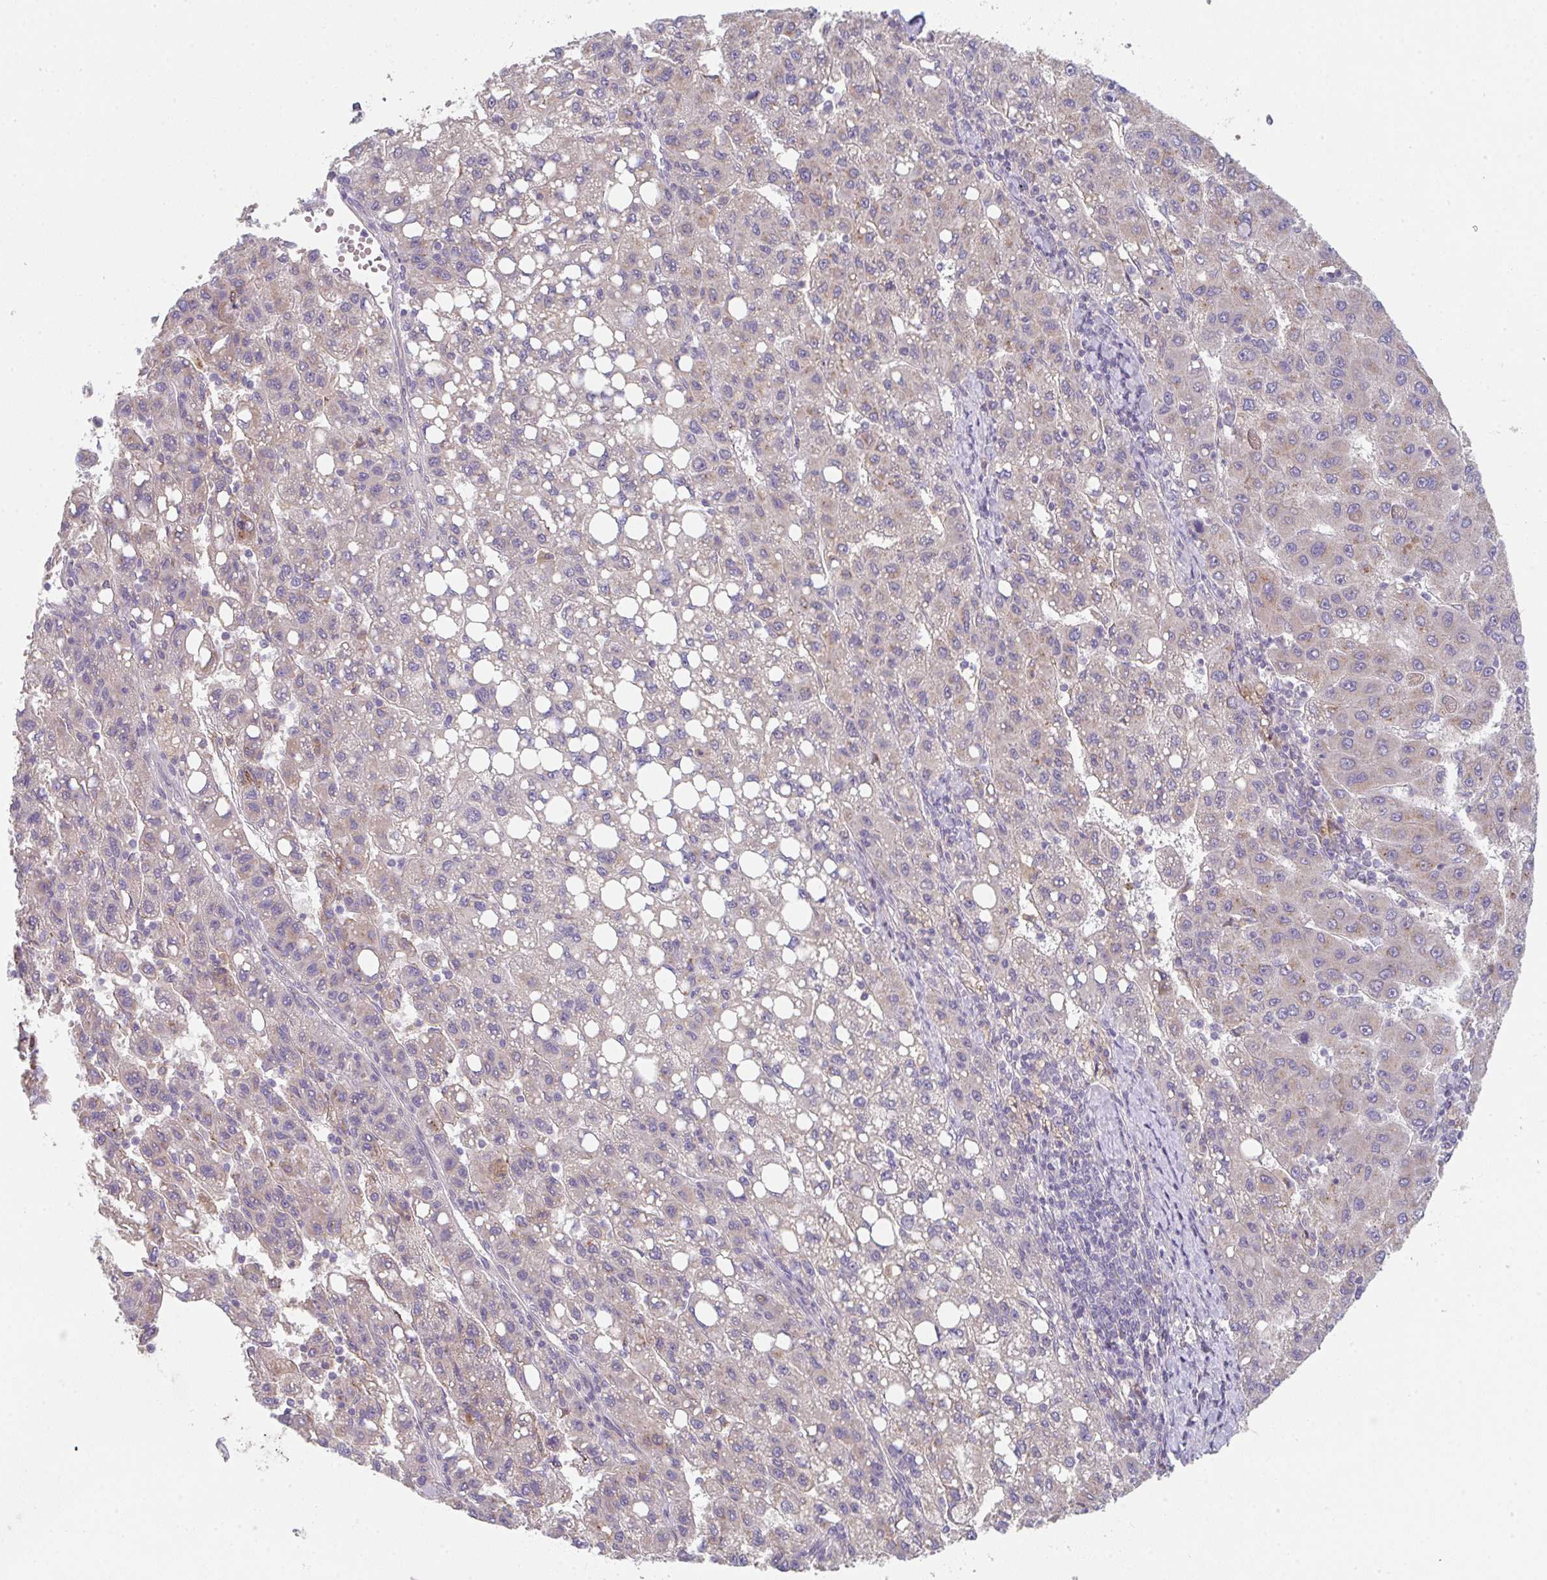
{"staining": {"intensity": "negative", "quantity": "none", "location": "none"}, "tissue": "liver cancer", "cell_type": "Tumor cells", "image_type": "cancer", "snomed": [{"axis": "morphology", "description": "Carcinoma, Hepatocellular, NOS"}, {"axis": "topography", "description": "Liver"}], "caption": "Immunohistochemistry (IHC) of human hepatocellular carcinoma (liver) shows no expression in tumor cells.", "gene": "TSPAN31", "patient": {"sex": "female", "age": 82}}